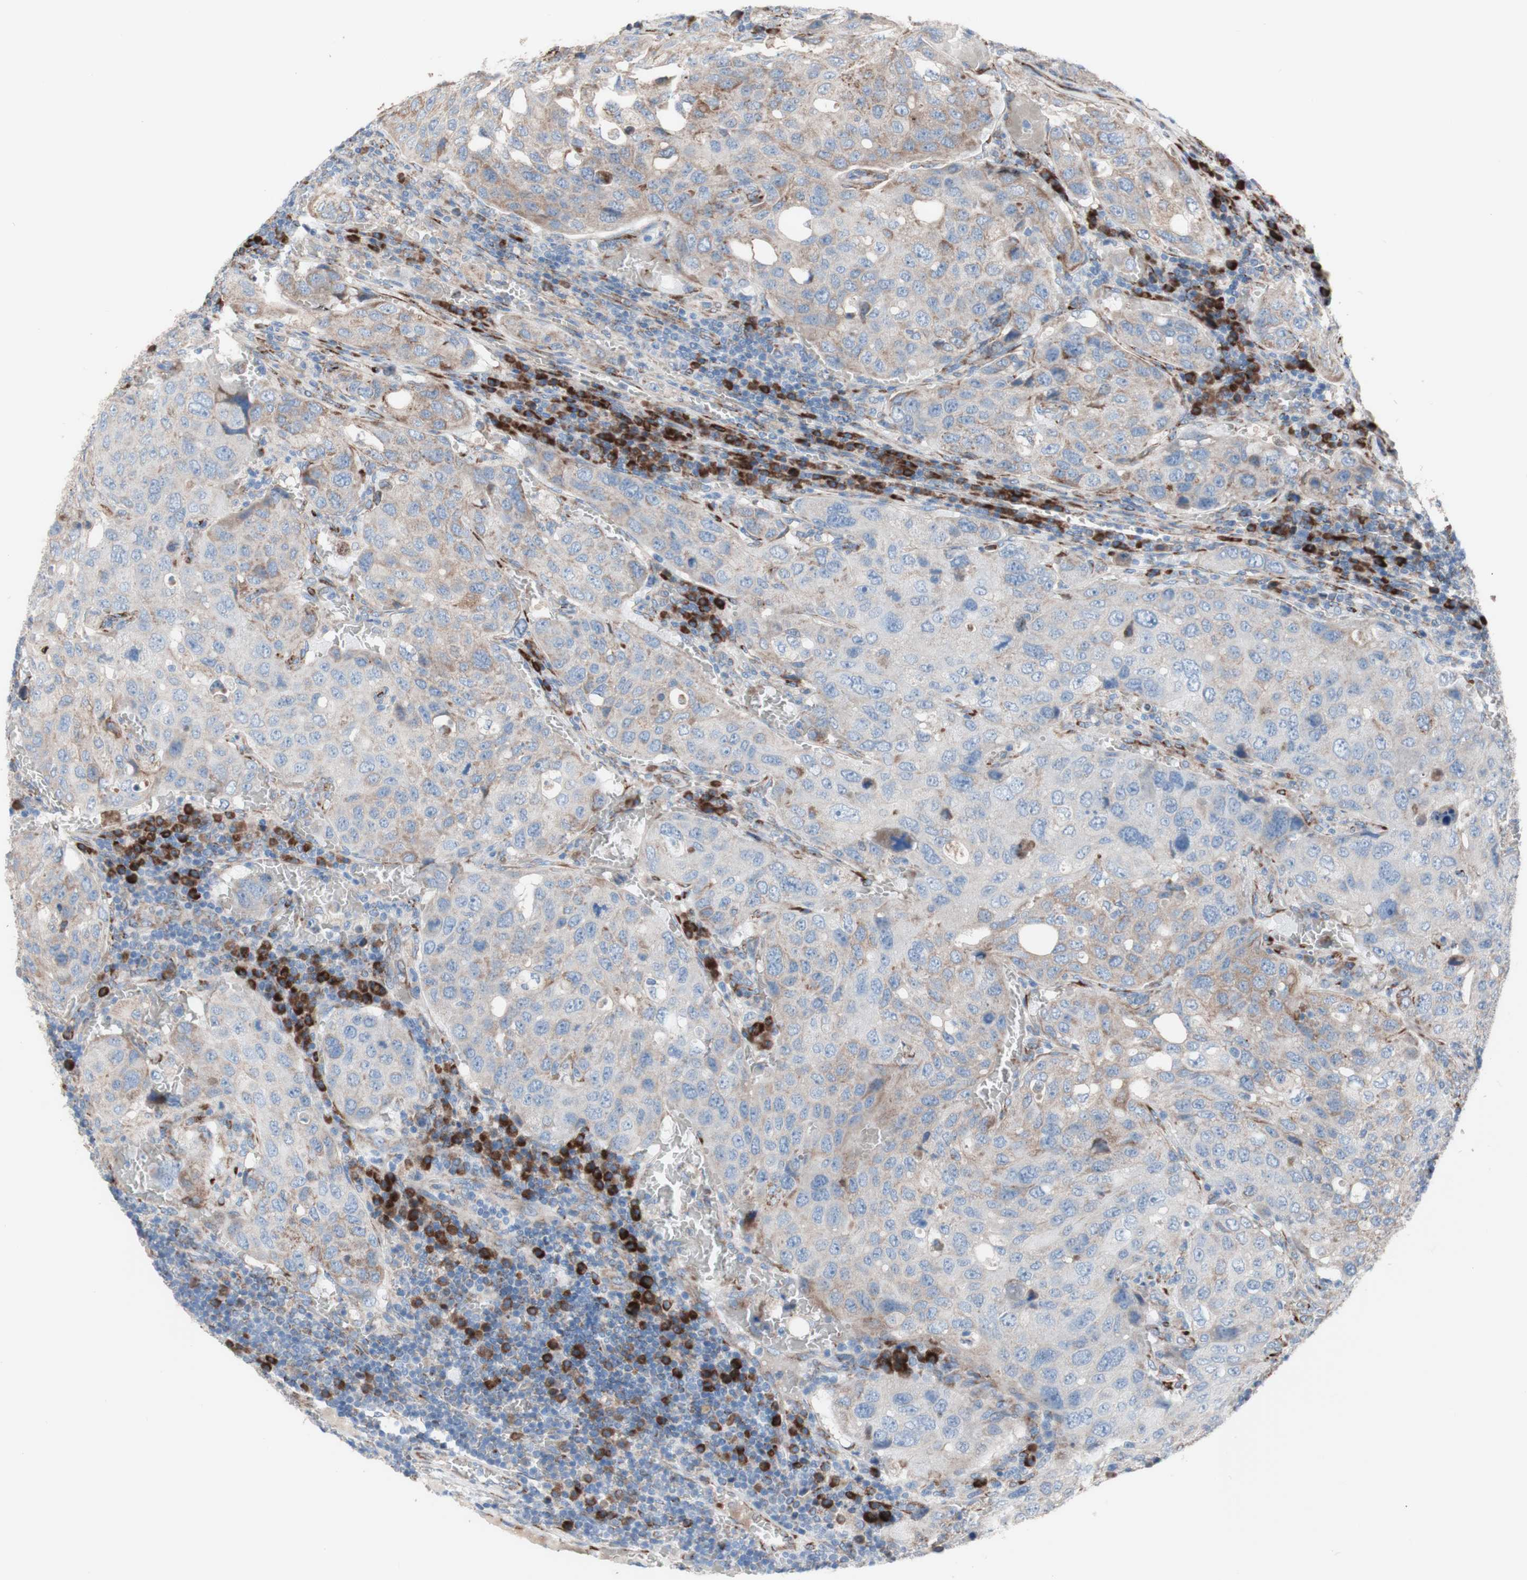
{"staining": {"intensity": "weak", "quantity": "<25%", "location": "cytoplasmic/membranous"}, "tissue": "urothelial cancer", "cell_type": "Tumor cells", "image_type": "cancer", "snomed": [{"axis": "morphology", "description": "Urothelial carcinoma, High grade"}, {"axis": "topography", "description": "Lymph node"}, {"axis": "topography", "description": "Urinary bladder"}], "caption": "This histopathology image is of high-grade urothelial carcinoma stained with immunohistochemistry (IHC) to label a protein in brown with the nuclei are counter-stained blue. There is no expression in tumor cells. The staining was performed using DAB (3,3'-diaminobenzidine) to visualize the protein expression in brown, while the nuclei were stained in blue with hematoxylin (Magnification: 20x).", "gene": "AGPAT5", "patient": {"sex": "male", "age": 51}}